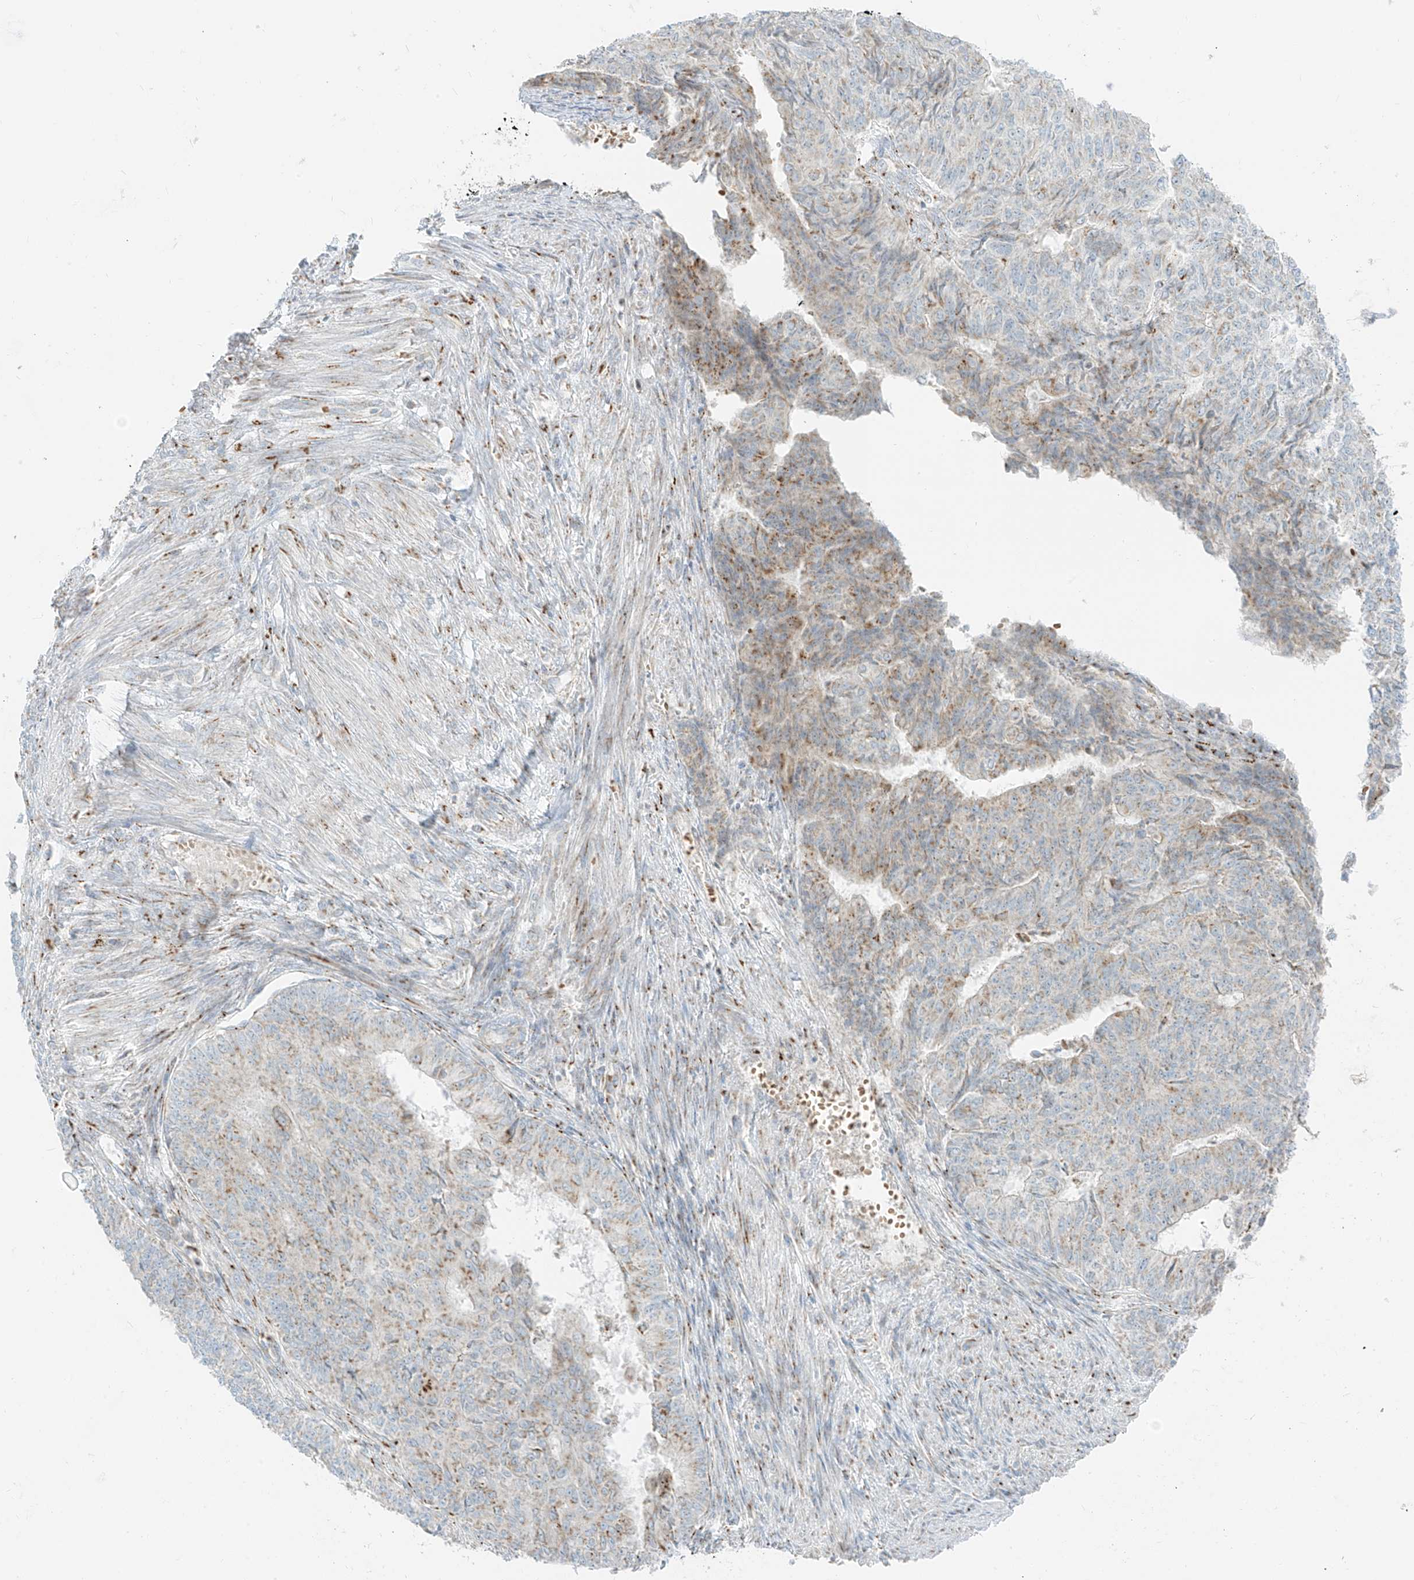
{"staining": {"intensity": "weak", "quantity": "25%-75%", "location": "cytoplasmic/membranous"}, "tissue": "endometrial cancer", "cell_type": "Tumor cells", "image_type": "cancer", "snomed": [{"axis": "morphology", "description": "Adenocarcinoma, NOS"}, {"axis": "topography", "description": "Endometrium"}], "caption": "Endometrial adenocarcinoma tissue exhibits weak cytoplasmic/membranous staining in approximately 25%-75% of tumor cells, visualized by immunohistochemistry. The protein is stained brown, and the nuclei are stained in blue (DAB (3,3'-diaminobenzidine) IHC with brightfield microscopy, high magnification).", "gene": "TMEM87B", "patient": {"sex": "female", "age": 32}}